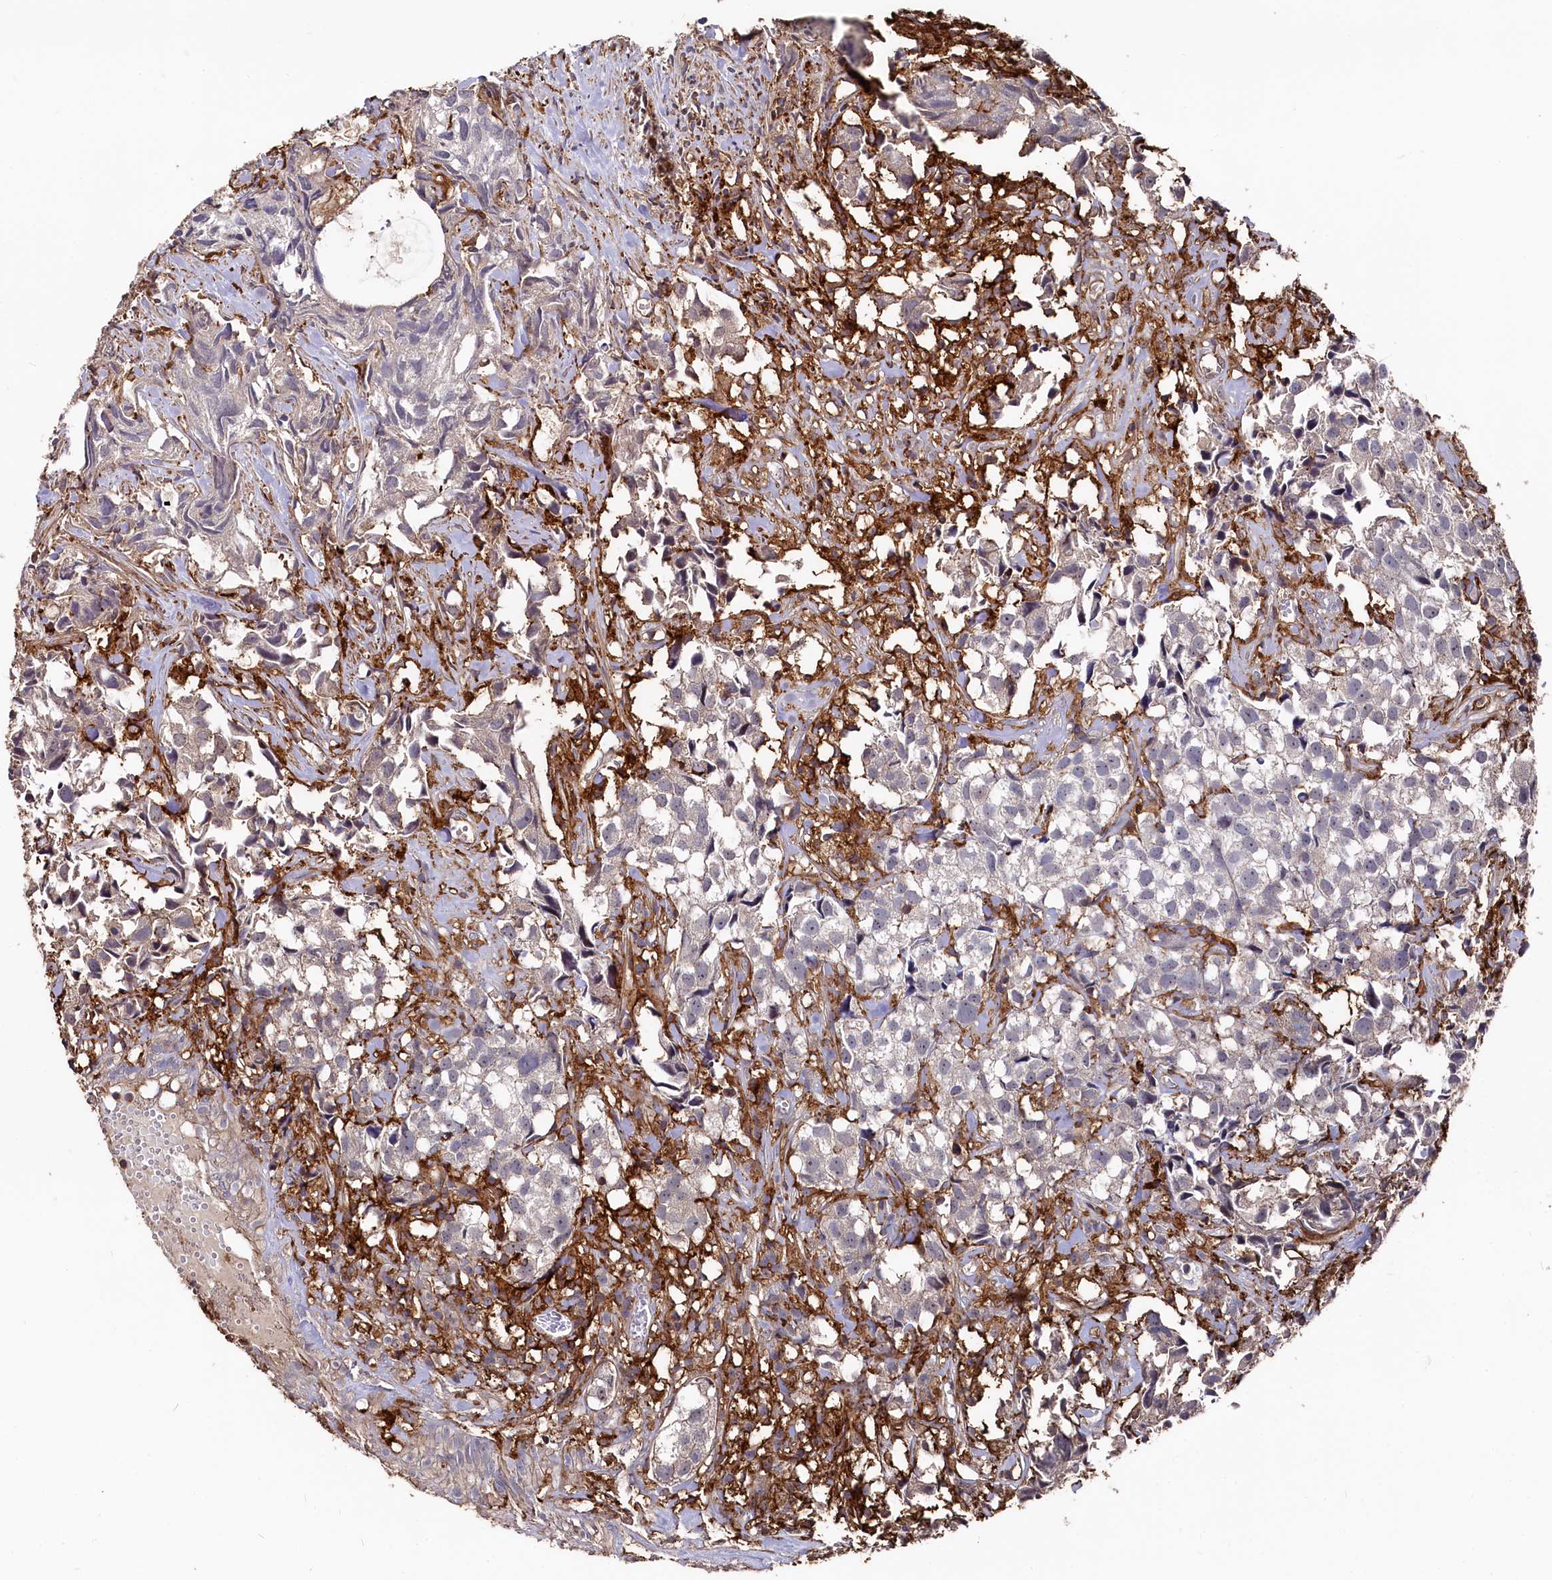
{"staining": {"intensity": "negative", "quantity": "none", "location": "none"}, "tissue": "urothelial cancer", "cell_type": "Tumor cells", "image_type": "cancer", "snomed": [{"axis": "morphology", "description": "Urothelial carcinoma, High grade"}, {"axis": "topography", "description": "Urinary bladder"}], "caption": "Tumor cells are negative for brown protein staining in urothelial cancer.", "gene": "PLEKHO2", "patient": {"sex": "female", "age": 75}}